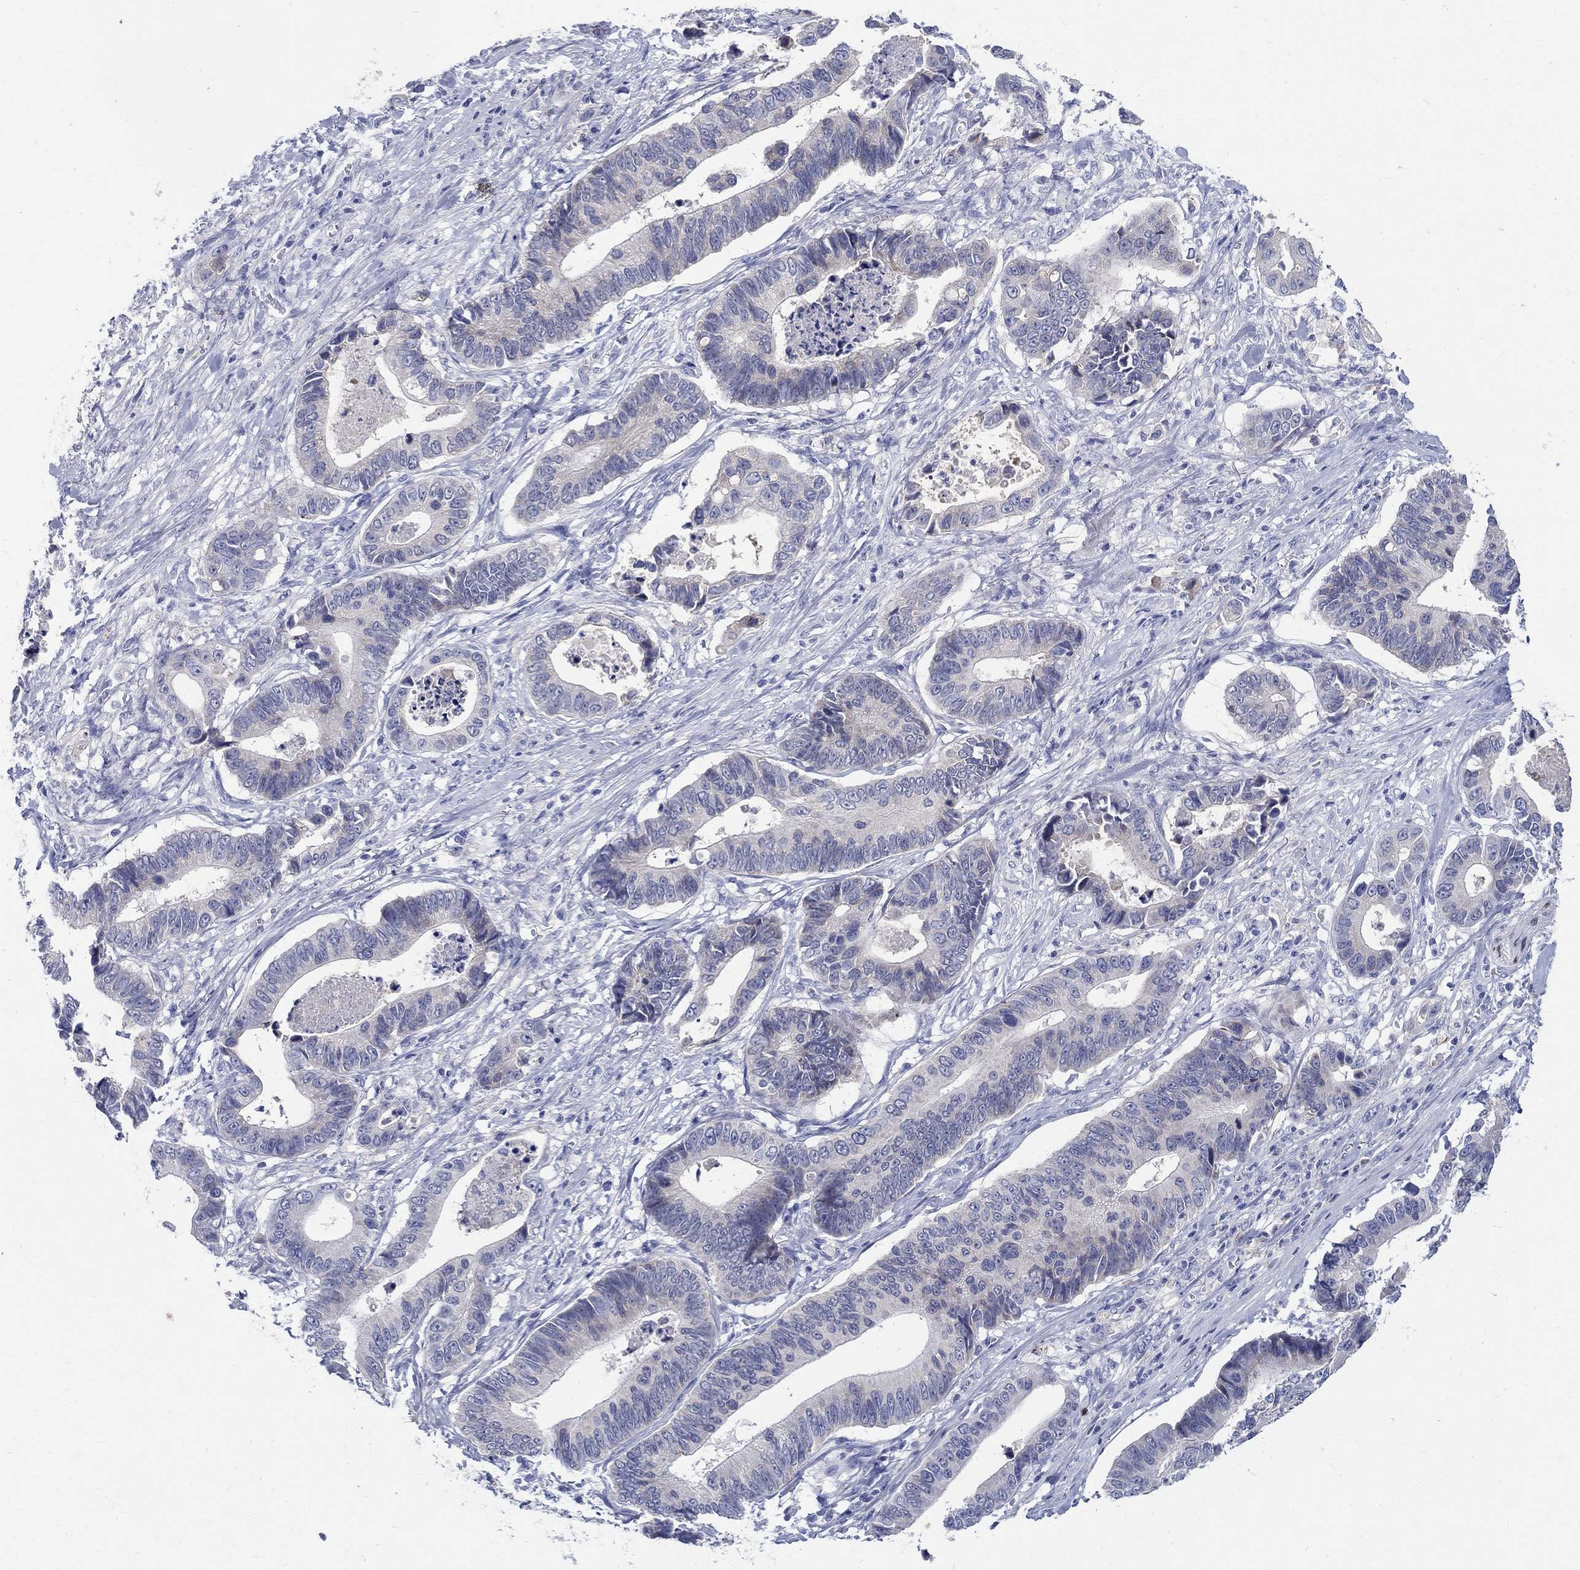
{"staining": {"intensity": "negative", "quantity": "none", "location": "none"}, "tissue": "stomach cancer", "cell_type": "Tumor cells", "image_type": "cancer", "snomed": [{"axis": "morphology", "description": "Adenocarcinoma, NOS"}, {"axis": "topography", "description": "Stomach"}], "caption": "Adenocarcinoma (stomach) stained for a protein using immunohistochemistry (IHC) displays no staining tumor cells.", "gene": "SOX2", "patient": {"sex": "male", "age": 84}}